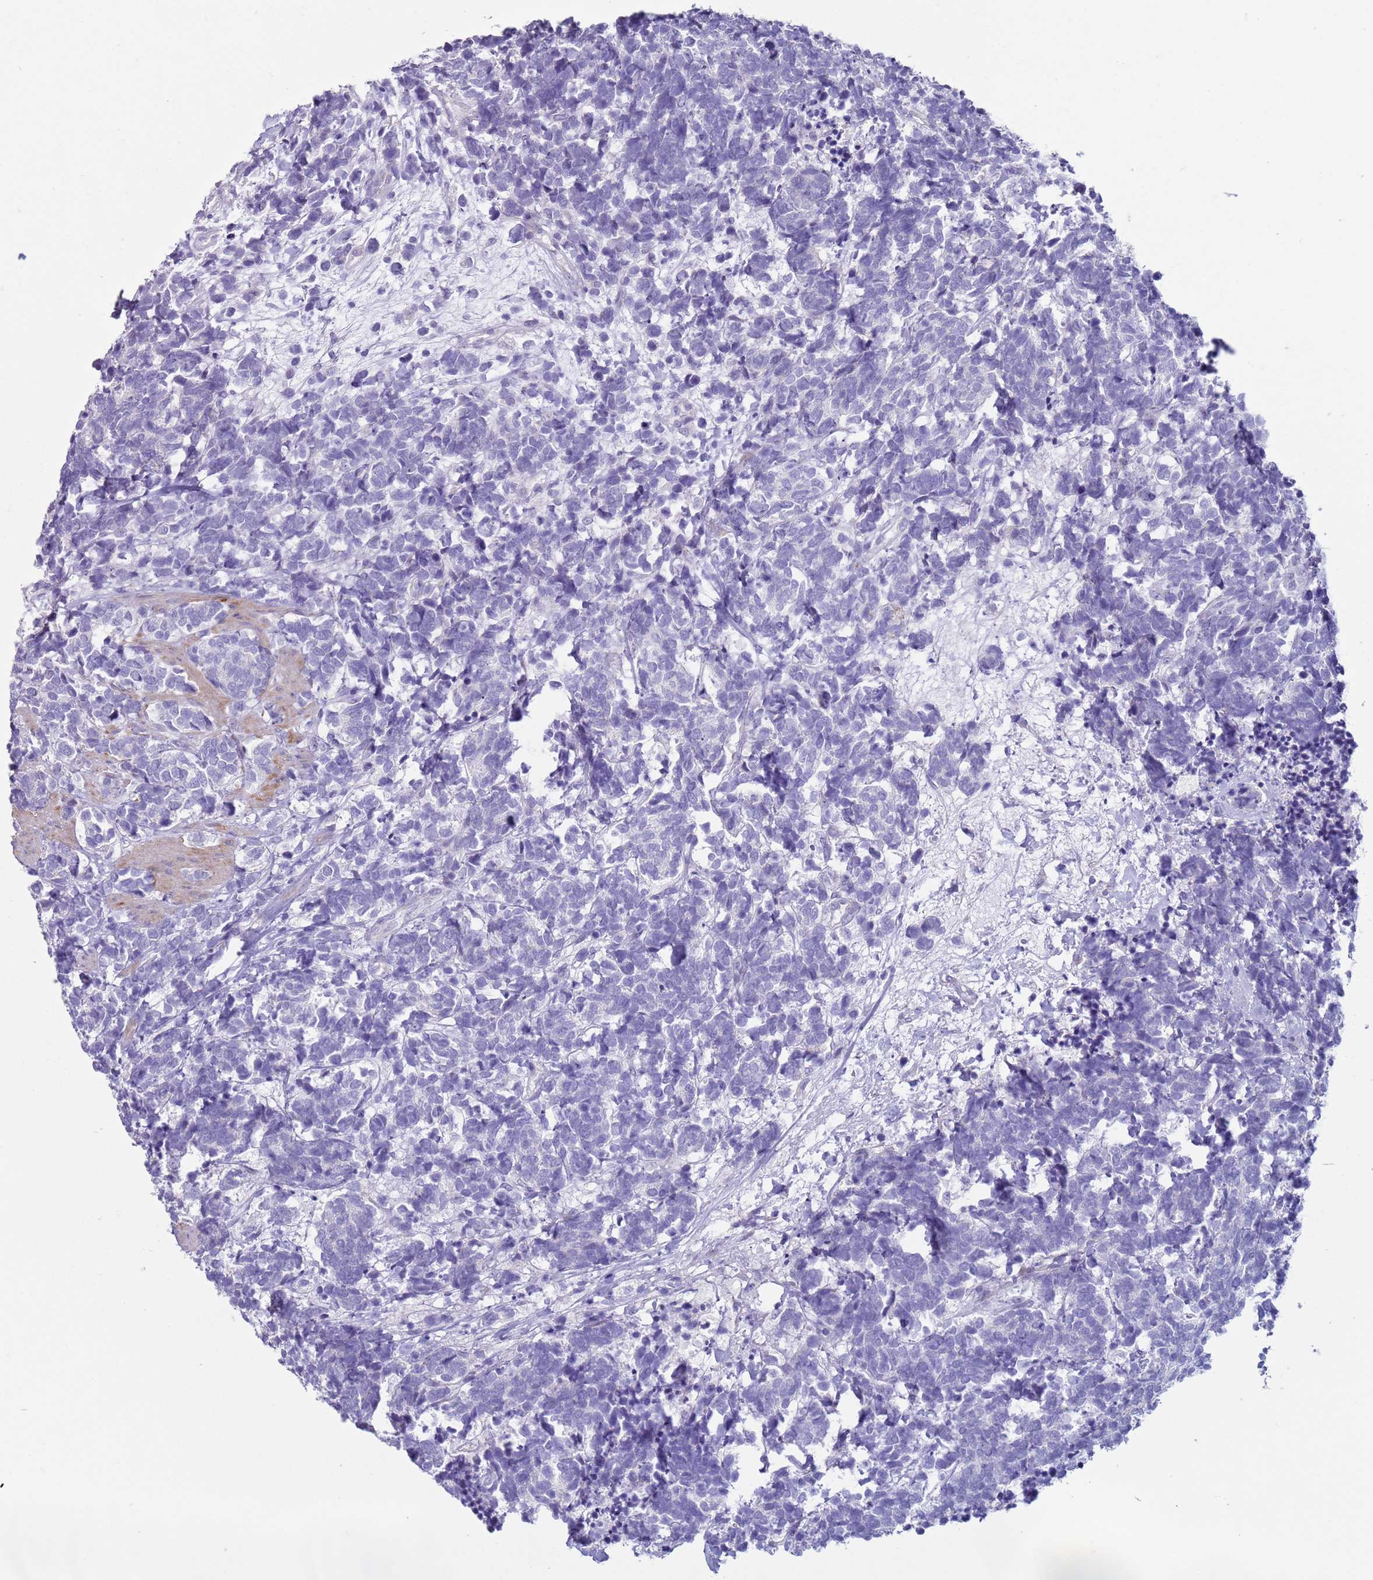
{"staining": {"intensity": "negative", "quantity": "none", "location": "none"}, "tissue": "carcinoid", "cell_type": "Tumor cells", "image_type": "cancer", "snomed": [{"axis": "morphology", "description": "Carcinoma, NOS"}, {"axis": "morphology", "description": "Carcinoid, malignant, NOS"}, {"axis": "topography", "description": "Prostate"}], "caption": "Carcinoma stained for a protein using immunohistochemistry shows no positivity tumor cells.", "gene": "NPAP1", "patient": {"sex": "male", "age": 57}}